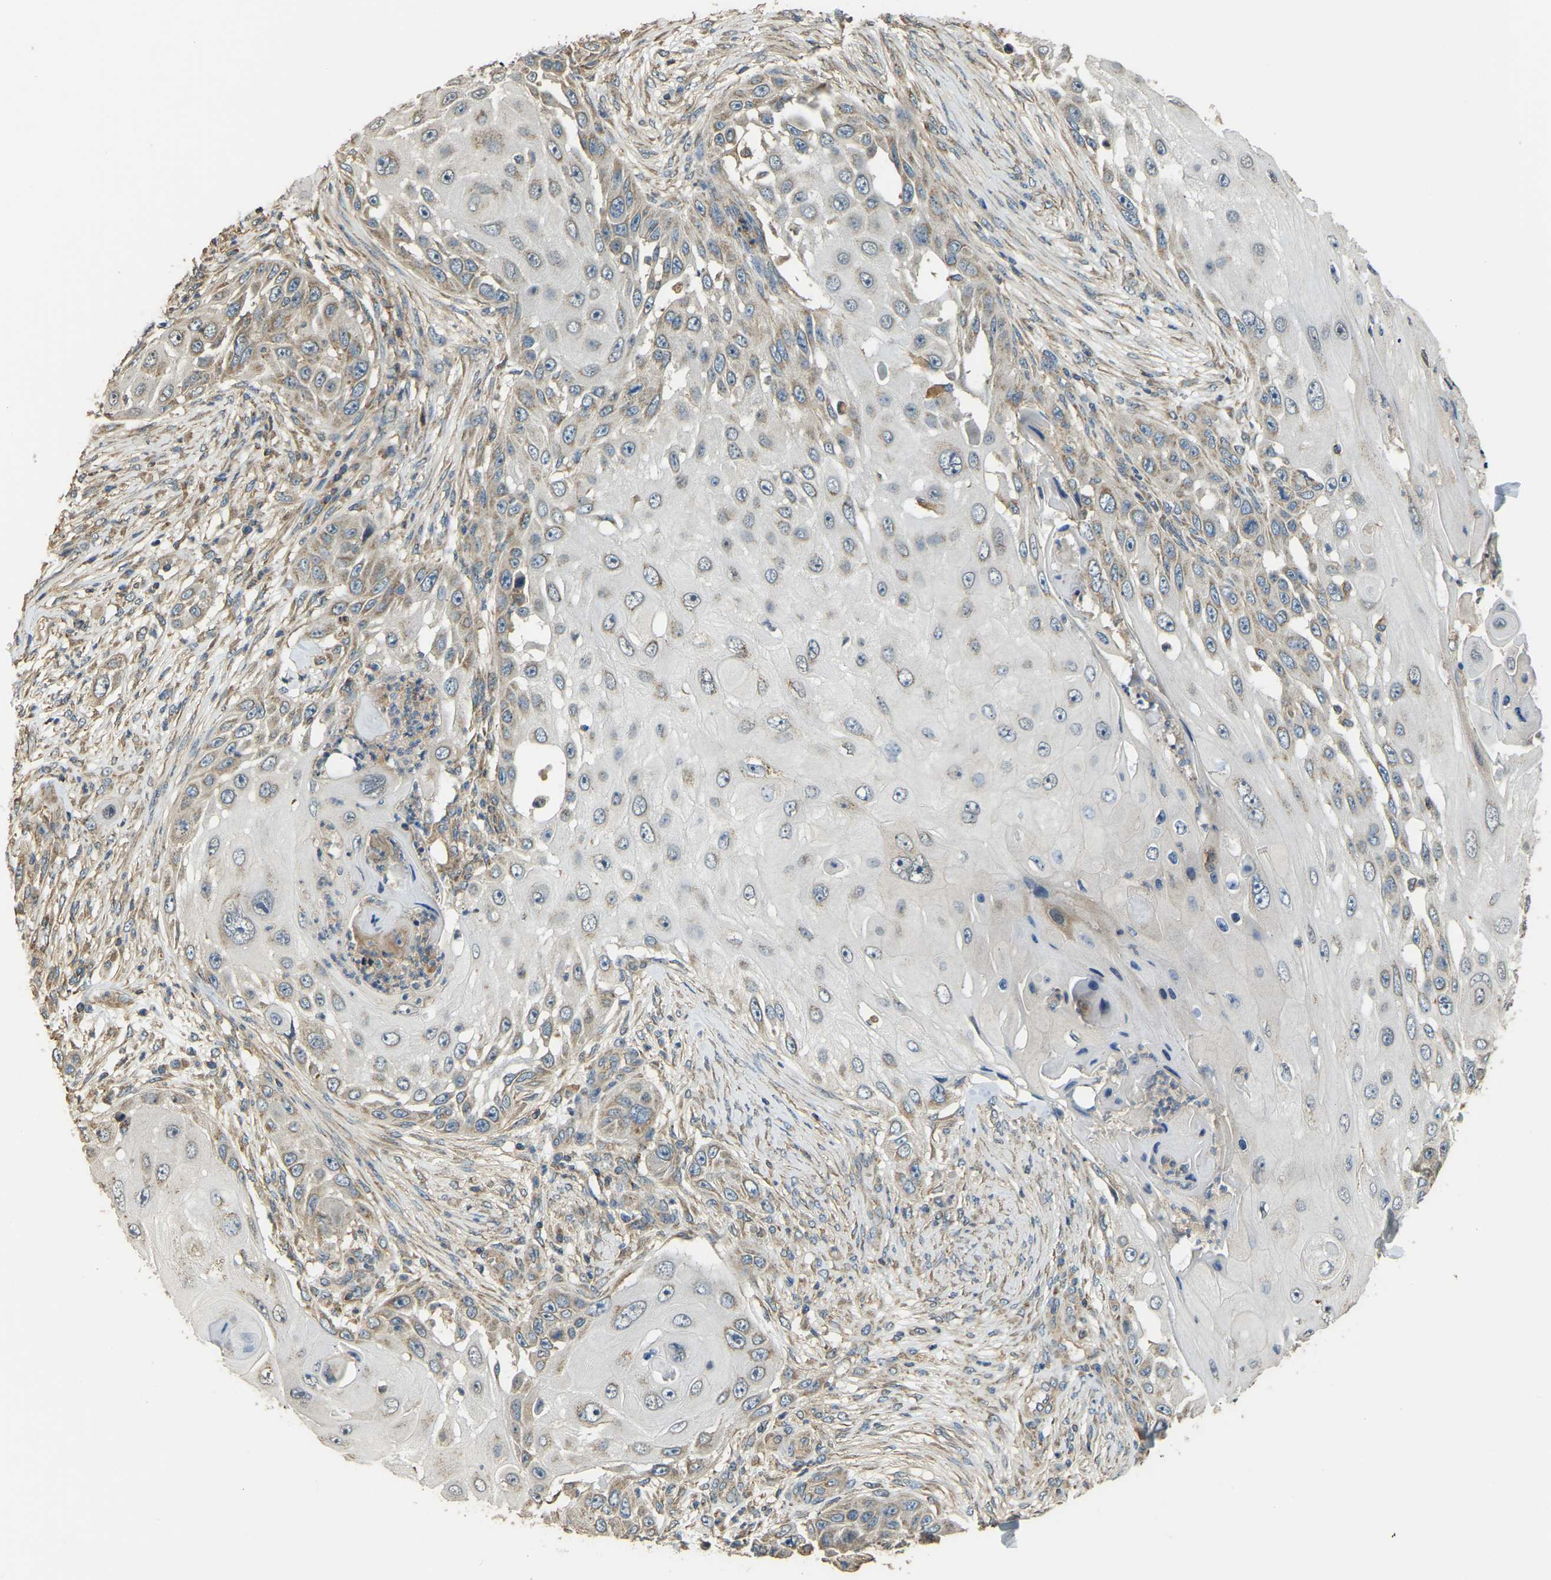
{"staining": {"intensity": "moderate", "quantity": "<25%", "location": "cytoplasmic/membranous"}, "tissue": "skin cancer", "cell_type": "Tumor cells", "image_type": "cancer", "snomed": [{"axis": "morphology", "description": "Squamous cell carcinoma, NOS"}, {"axis": "topography", "description": "Skin"}], "caption": "Tumor cells display moderate cytoplasmic/membranous staining in approximately <25% of cells in skin cancer (squamous cell carcinoma). Nuclei are stained in blue.", "gene": "GNG2", "patient": {"sex": "female", "age": 44}}